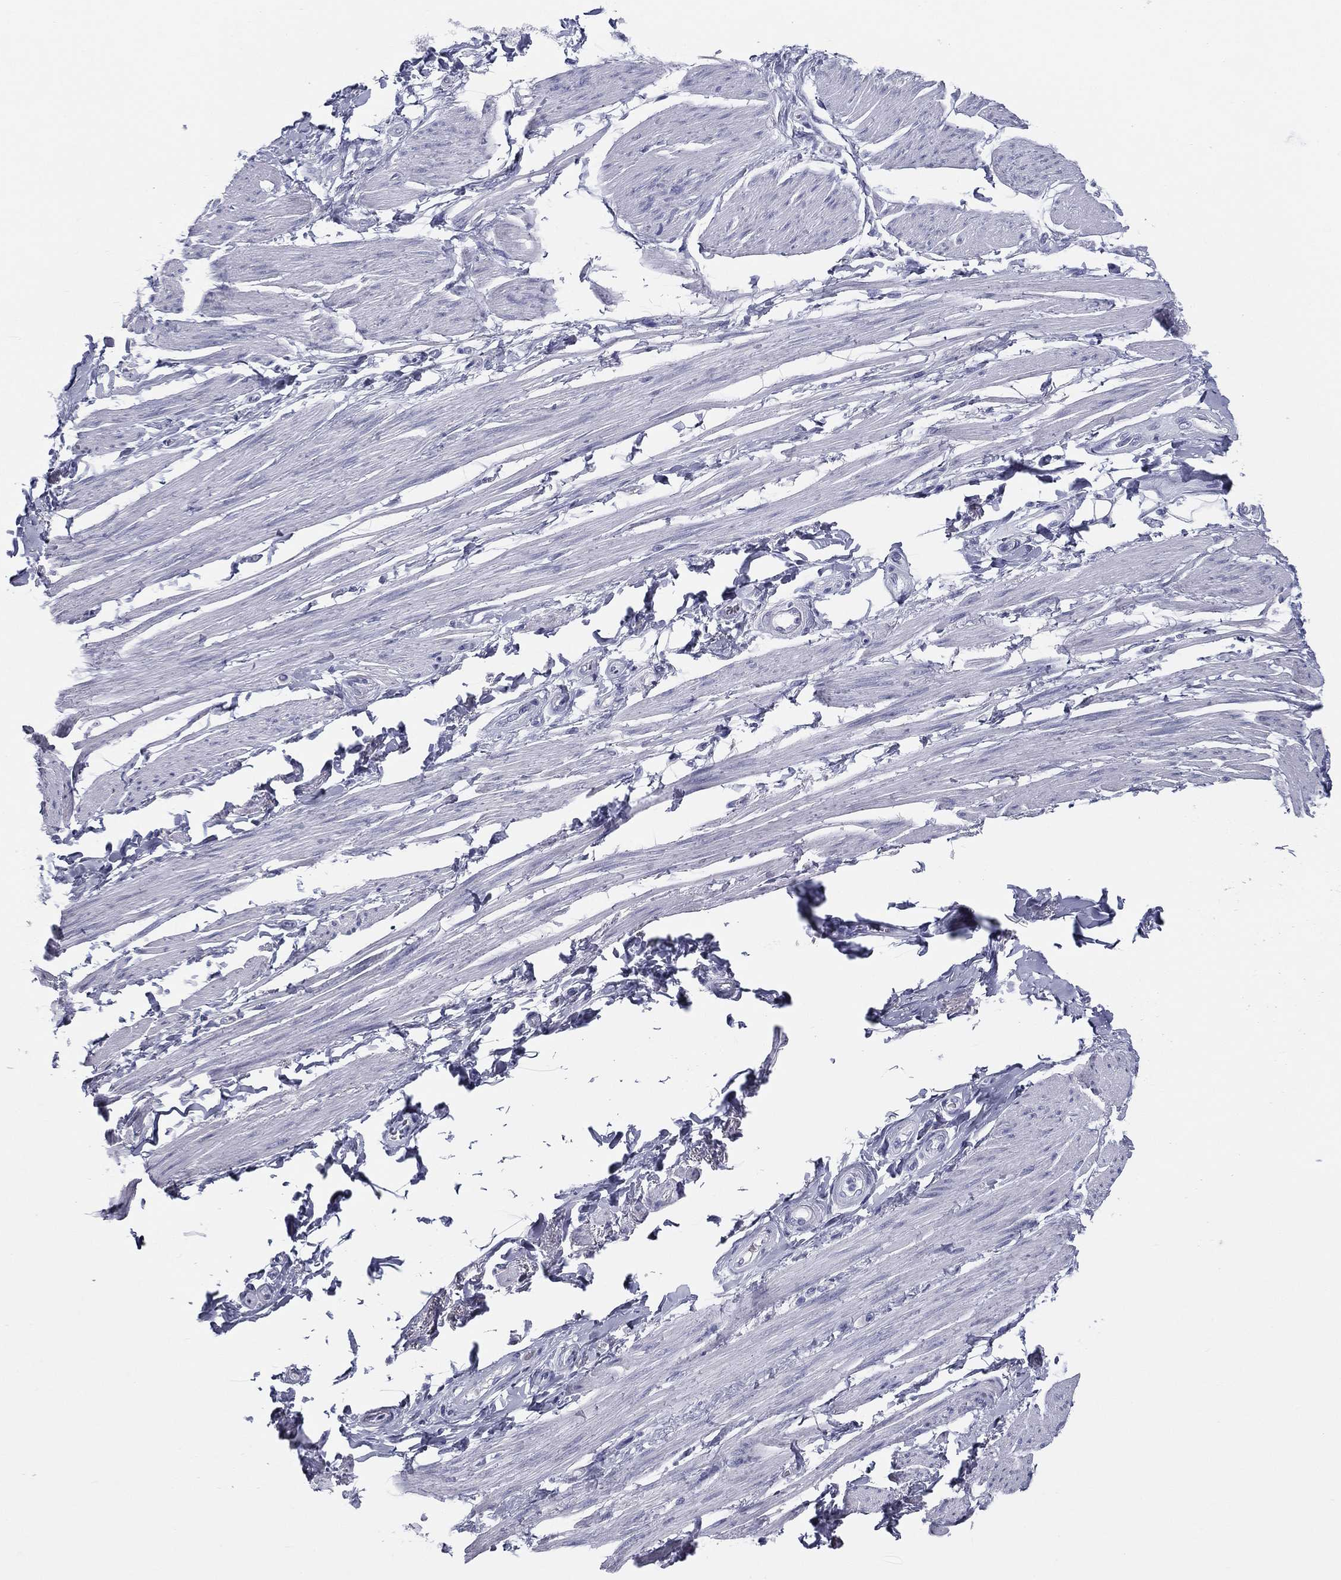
{"staining": {"intensity": "negative", "quantity": "none", "location": "none"}, "tissue": "soft tissue", "cell_type": "Fibroblasts", "image_type": "normal", "snomed": [{"axis": "morphology", "description": "Normal tissue, NOS"}, {"axis": "topography", "description": "Skeletal muscle"}, {"axis": "topography", "description": "Anal"}, {"axis": "topography", "description": "Peripheral nerve tissue"}], "caption": "This is a photomicrograph of immunohistochemistry (IHC) staining of benign soft tissue, which shows no staining in fibroblasts.", "gene": "RSPH4A", "patient": {"sex": "male", "age": 53}}